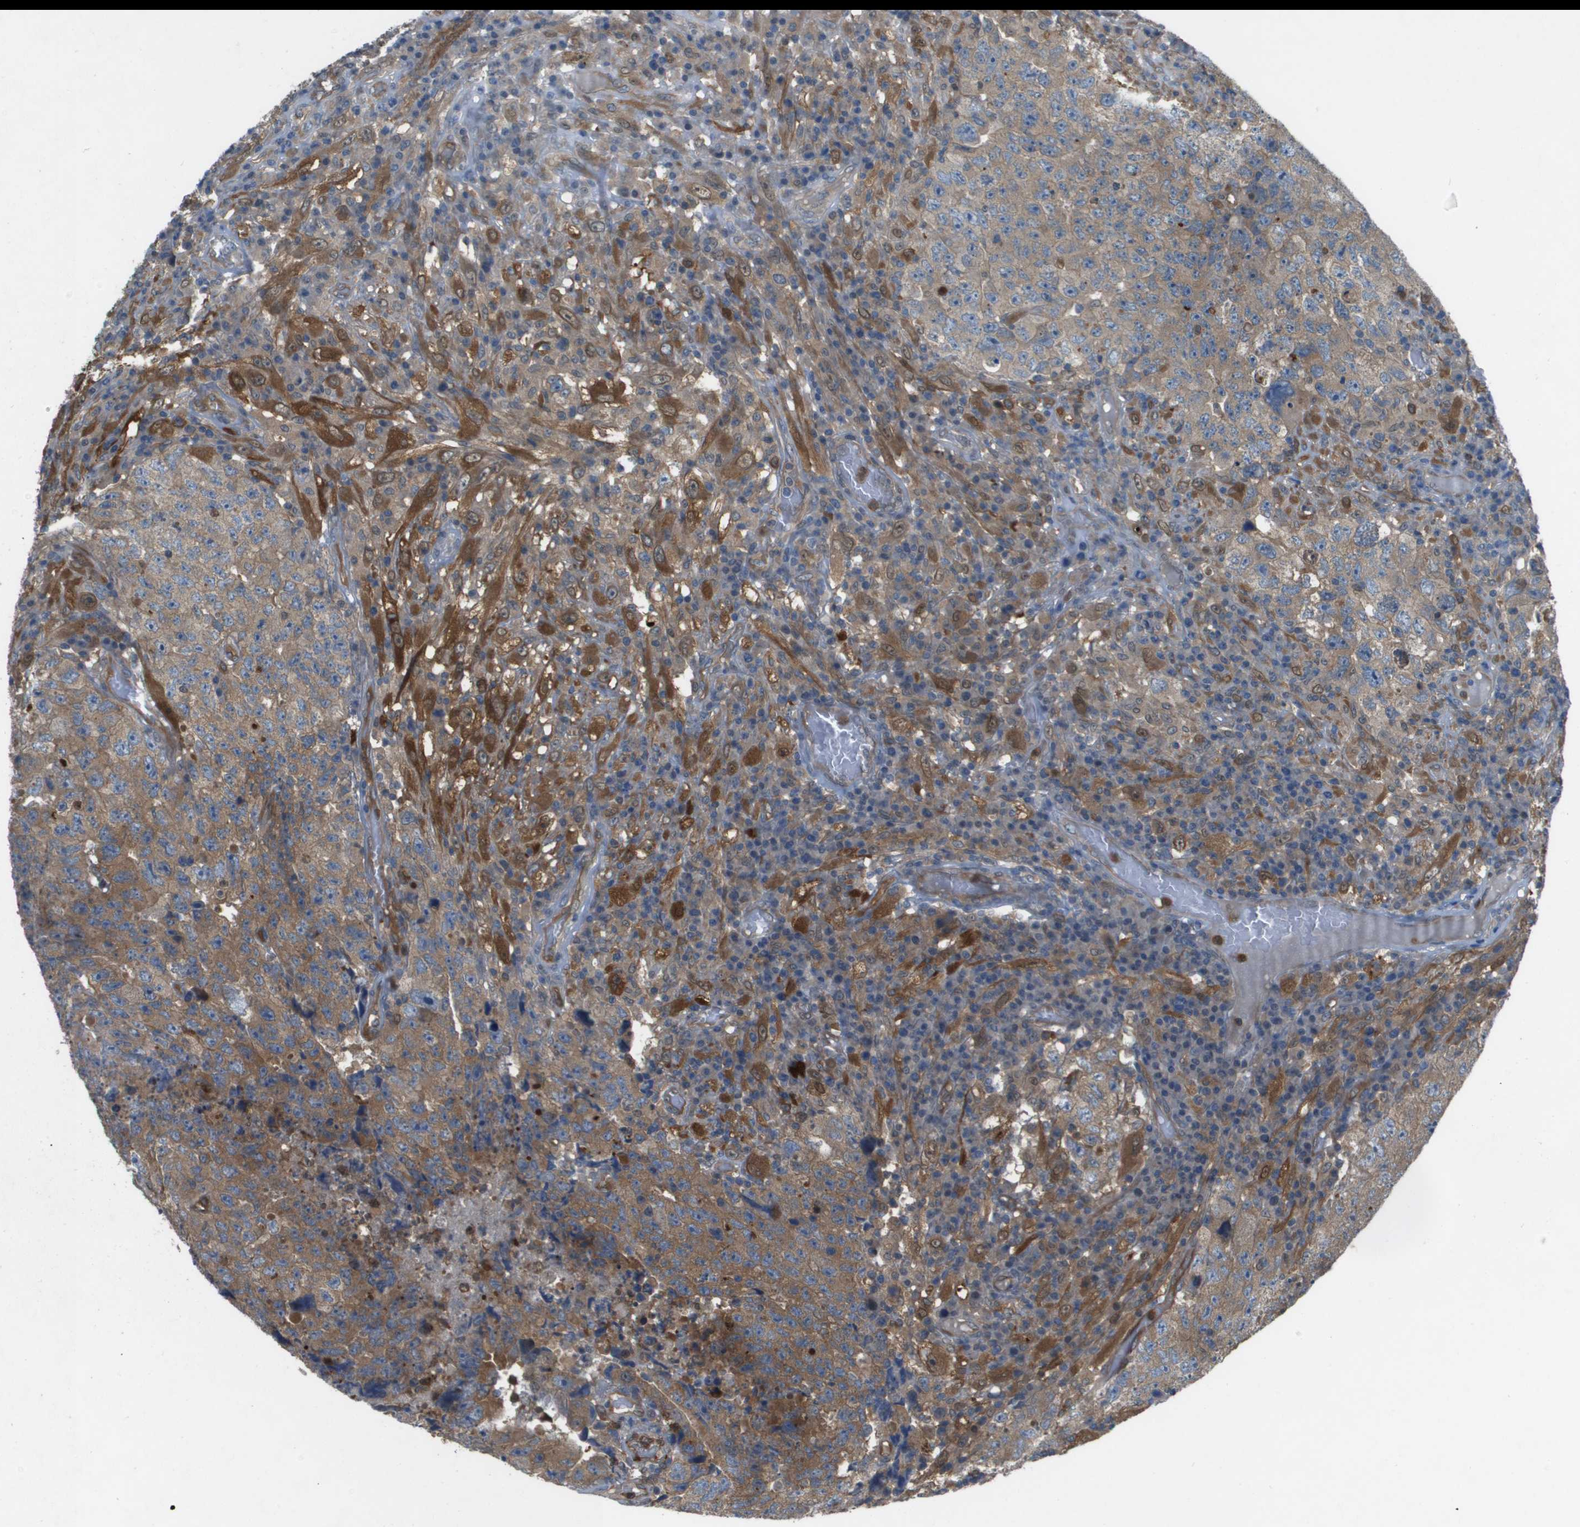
{"staining": {"intensity": "moderate", "quantity": ">75%", "location": "cytoplasmic/membranous"}, "tissue": "testis cancer", "cell_type": "Tumor cells", "image_type": "cancer", "snomed": [{"axis": "morphology", "description": "Necrosis, NOS"}, {"axis": "morphology", "description": "Carcinoma, Embryonal, NOS"}, {"axis": "topography", "description": "Testis"}], "caption": "This histopathology image exhibits testis embryonal carcinoma stained with immunohistochemistry to label a protein in brown. The cytoplasmic/membranous of tumor cells show moderate positivity for the protein. Nuclei are counter-stained blue.", "gene": "PALD1", "patient": {"sex": "male", "age": 19}}